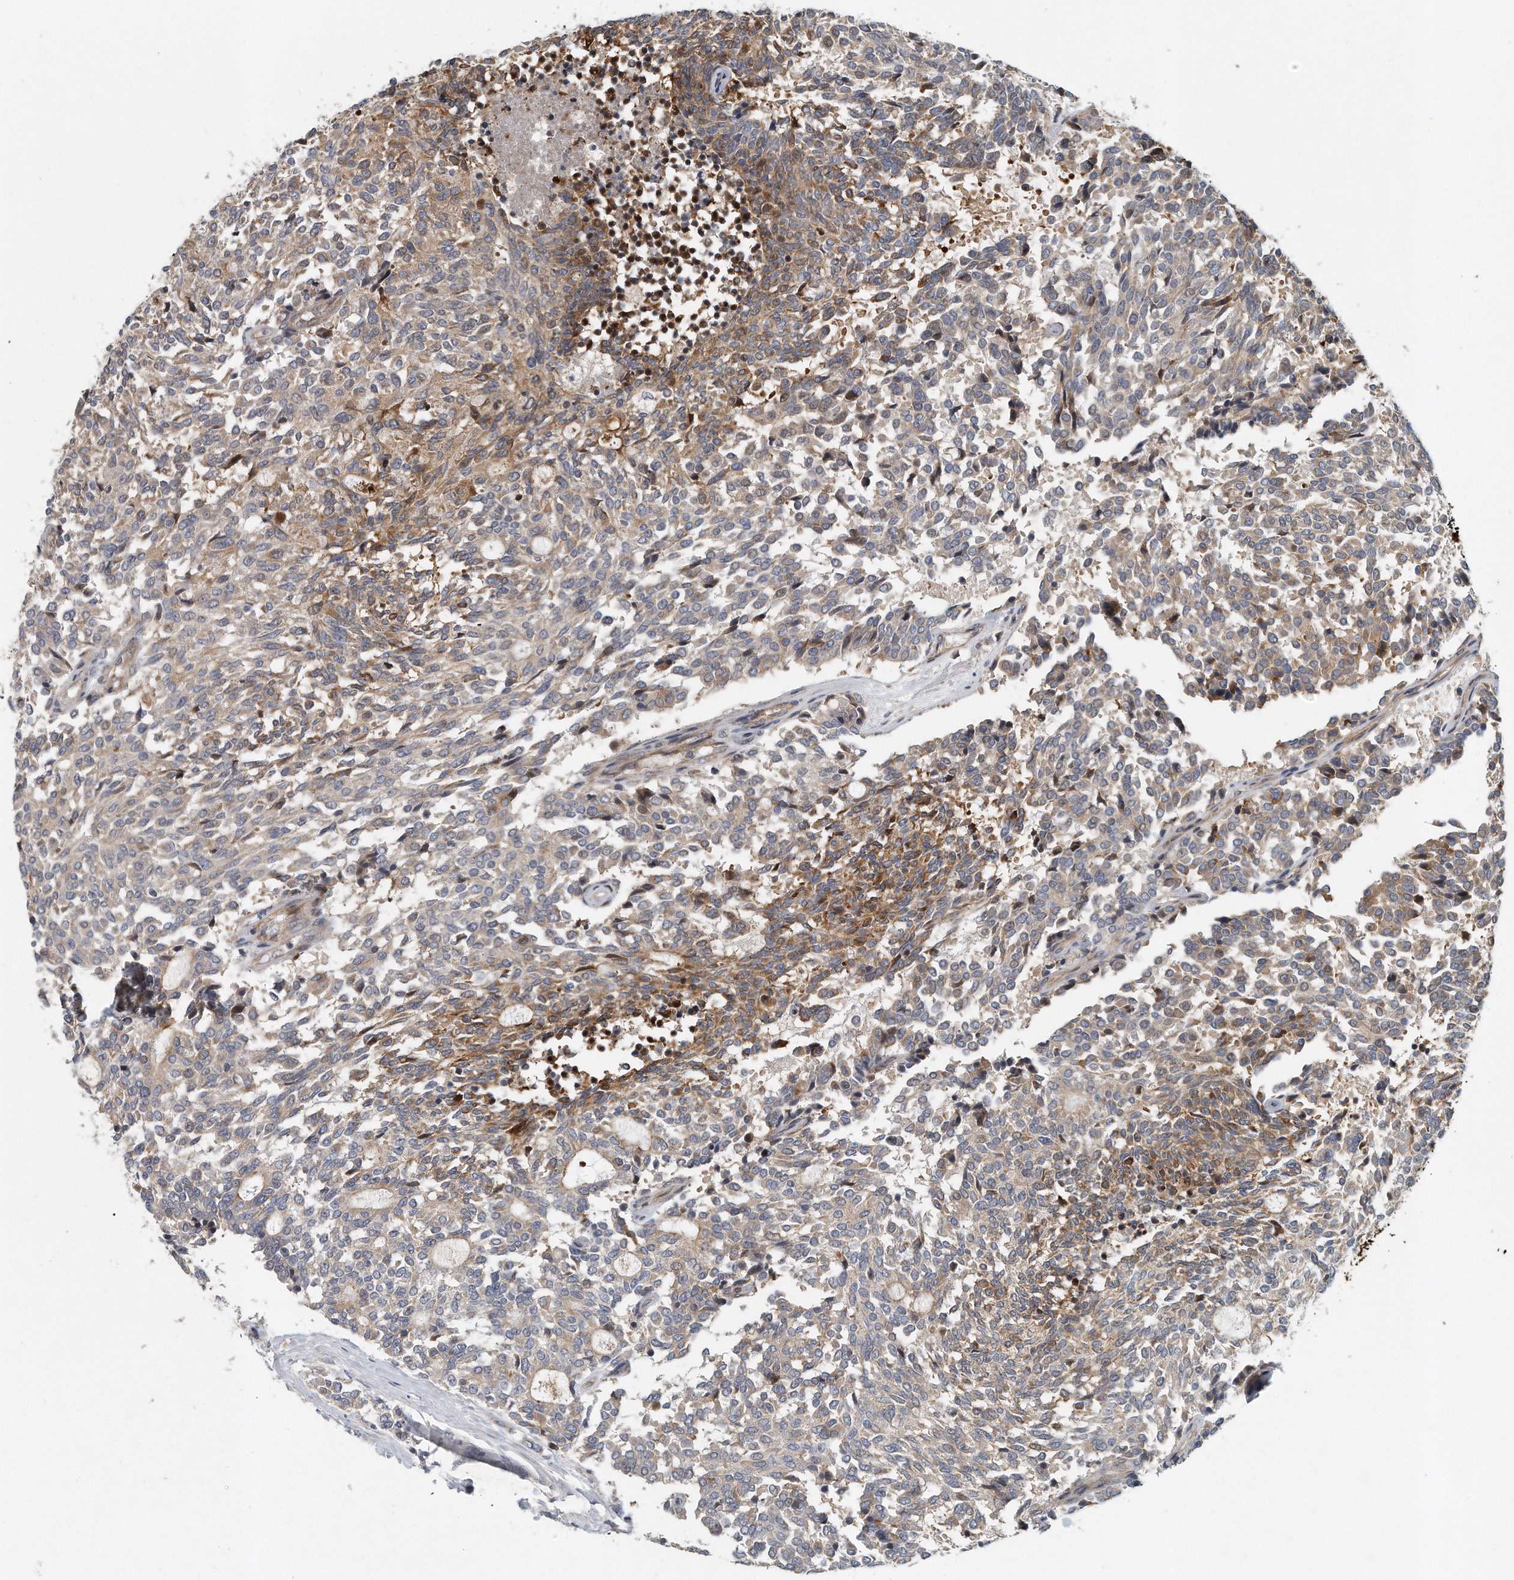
{"staining": {"intensity": "moderate", "quantity": "25%-75%", "location": "cytoplasmic/membranous"}, "tissue": "carcinoid", "cell_type": "Tumor cells", "image_type": "cancer", "snomed": [{"axis": "morphology", "description": "Carcinoid, malignant, NOS"}, {"axis": "topography", "description": "Pancreas"}], "caption": "Human carcinoid stained for a protein (brown) exhibits moderate cytoplasmic/membranous positive expression in approximately 25%-75% of tumor cells.", "gene": "PCDH8", "patient": {"sex": "female", "age": 54}}